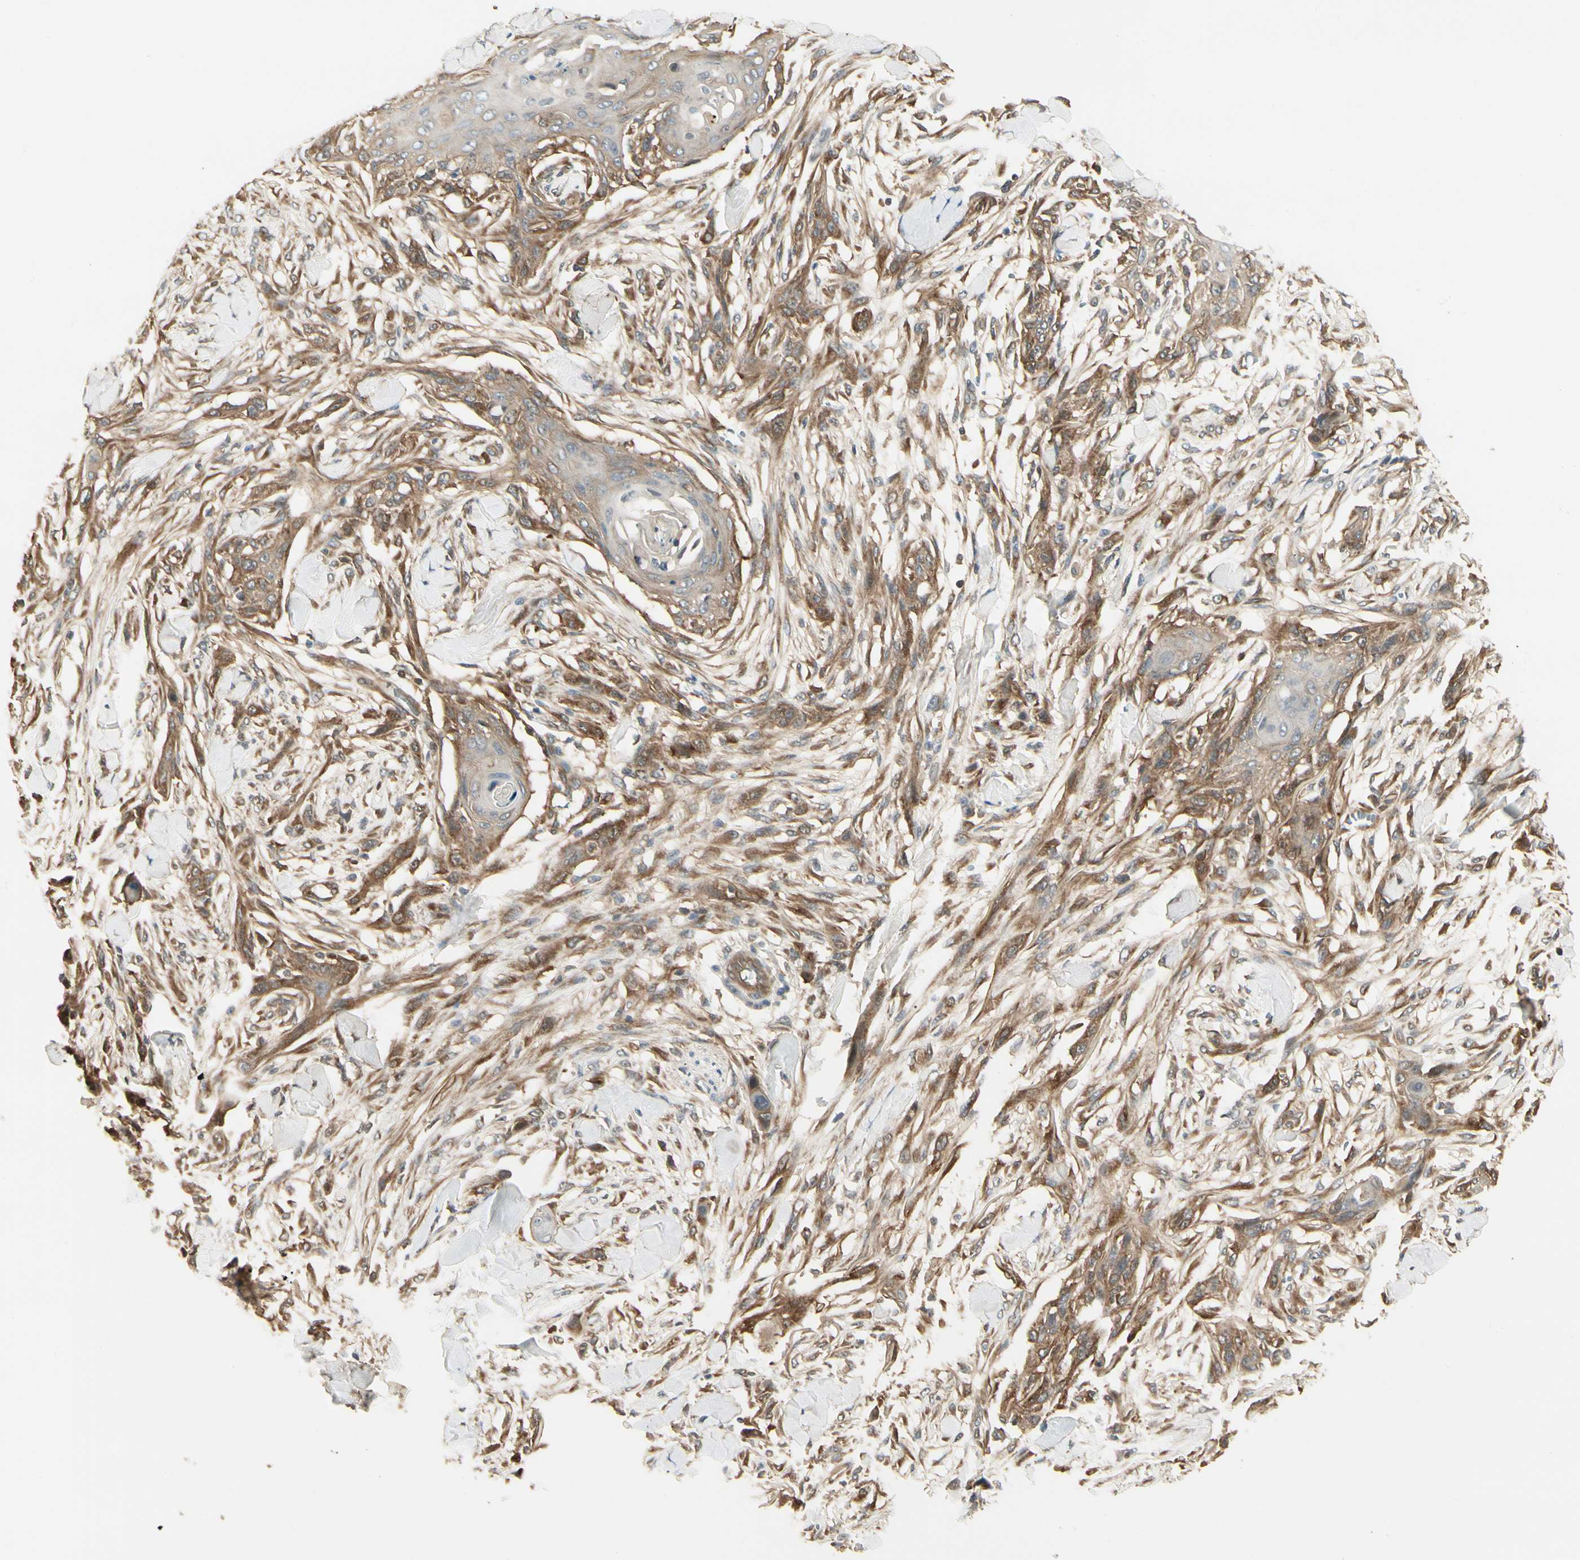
{"staining": {"intensity": "moderate", "quantity": ">75%", "location": "cytoplasmic/membranous"}, "tissue": "skin cancer", "cell_type": "Tumor cells", "image_type": "cancer", "snomed": [{"axis": "morphology", "description": "Squamous cell carcinoma, NOS"}, {"axis": "topography", "description": "Skin"}], "caption": "A photomicrograph of human skin cancer stained for a protein exhibits moderate cytoplasmic/membranous brown staining in tumor cells. Using DAB (brown) and hematoxylin (blue) stains, captured at high magnification using brightfield microscopy.", "gene": "NME1-NME2", "patient": {"sex": "female", "age": 59}}